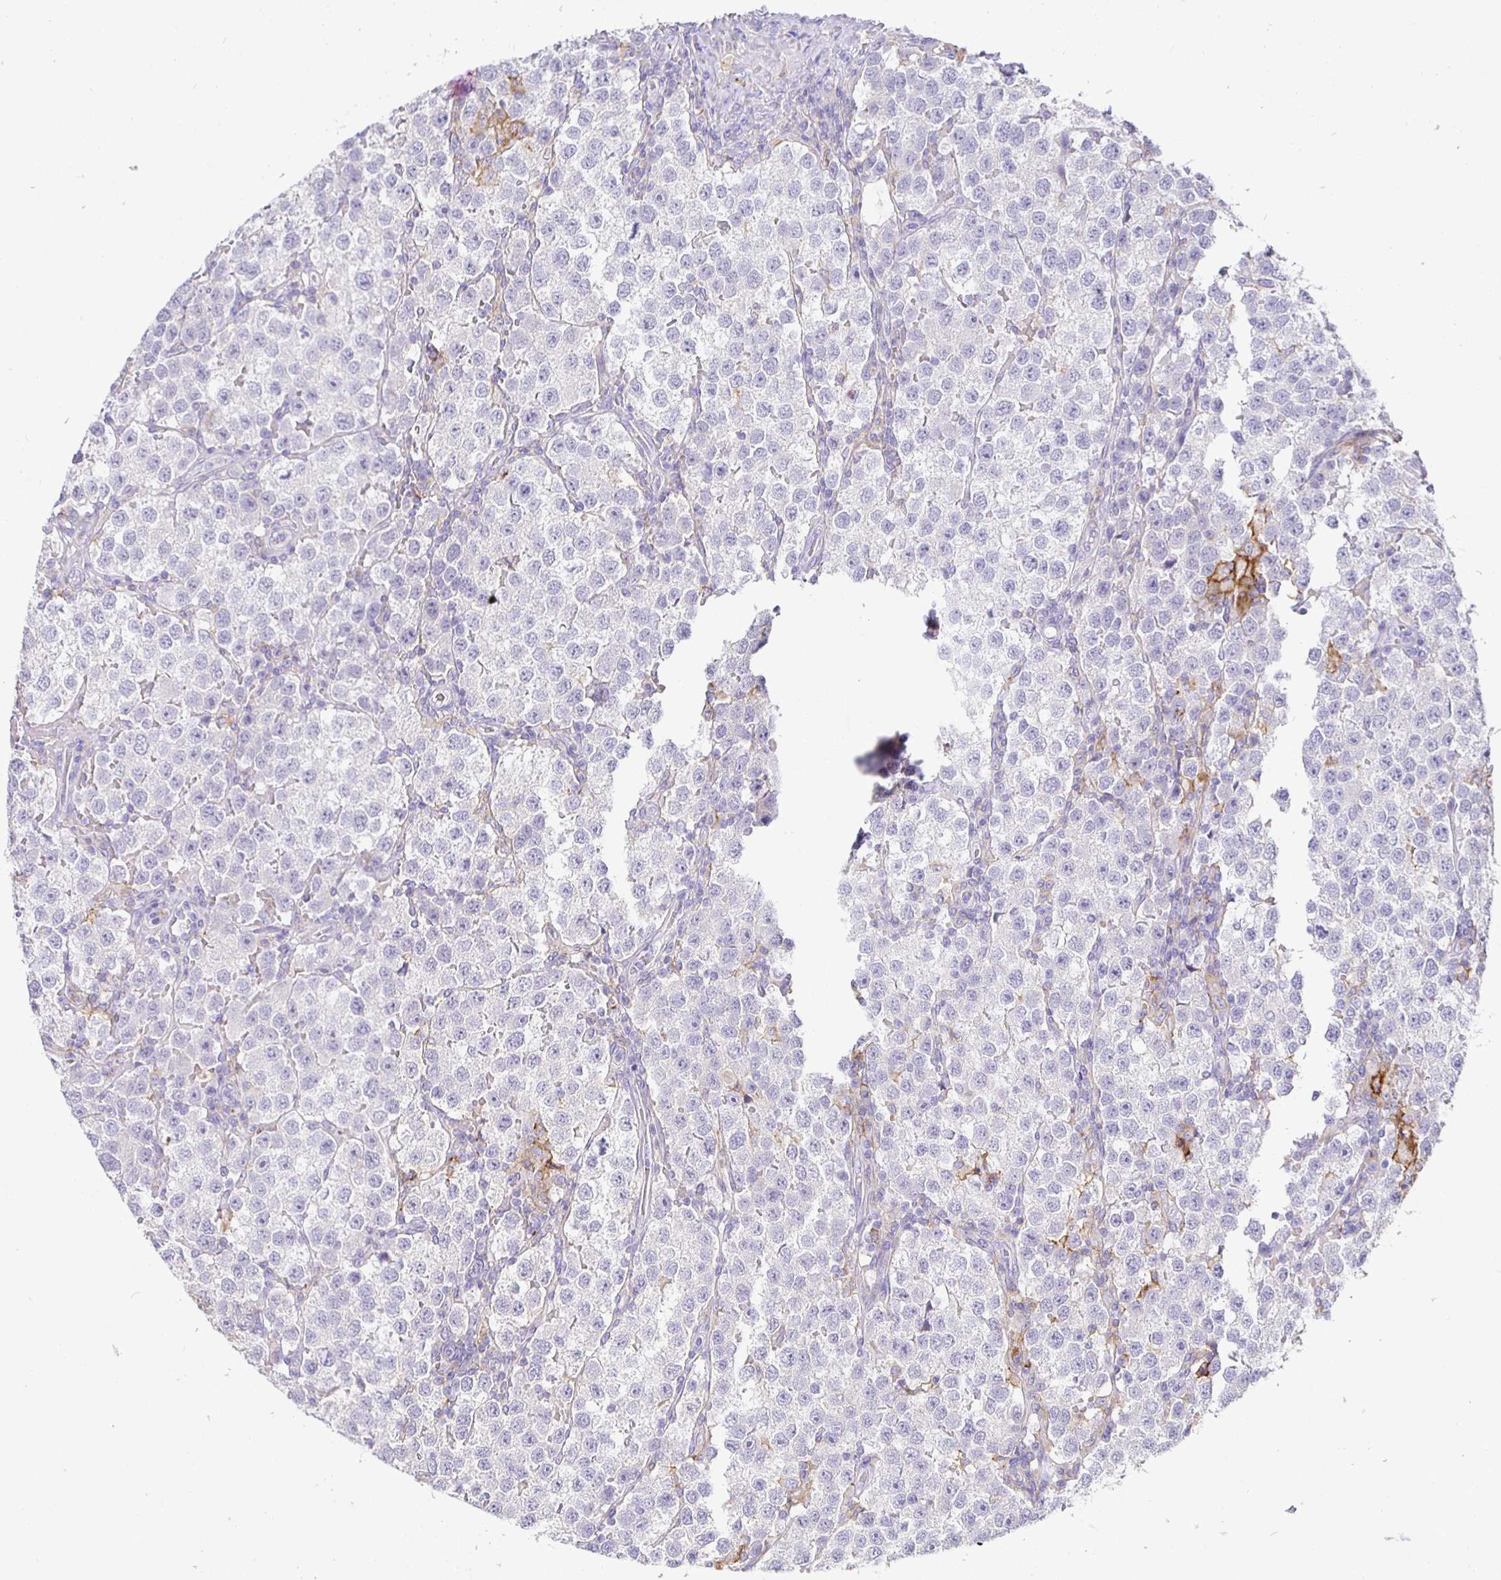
{"staining": {"intensity": "negative", "quantity": "none", "location": "none"}, "tissue": "testis cancer", "cell_type": "Tumor cells", "image_type": "cancer", "snomed": [{"axis": "morphology", "description": "Seminoma, NOS"}, {"axis": "topography", "description": "Testis"}], "caption": "Immunohistochemistry histopathology image of neoplastic tissue: human seminoma (testis) stained with DAB (3,3'-diaminobenzidine) reveals no significant protein positivity in tumor cells.", "gene": "SIRPA", "patient": {"sex": "male", "age": 37}}